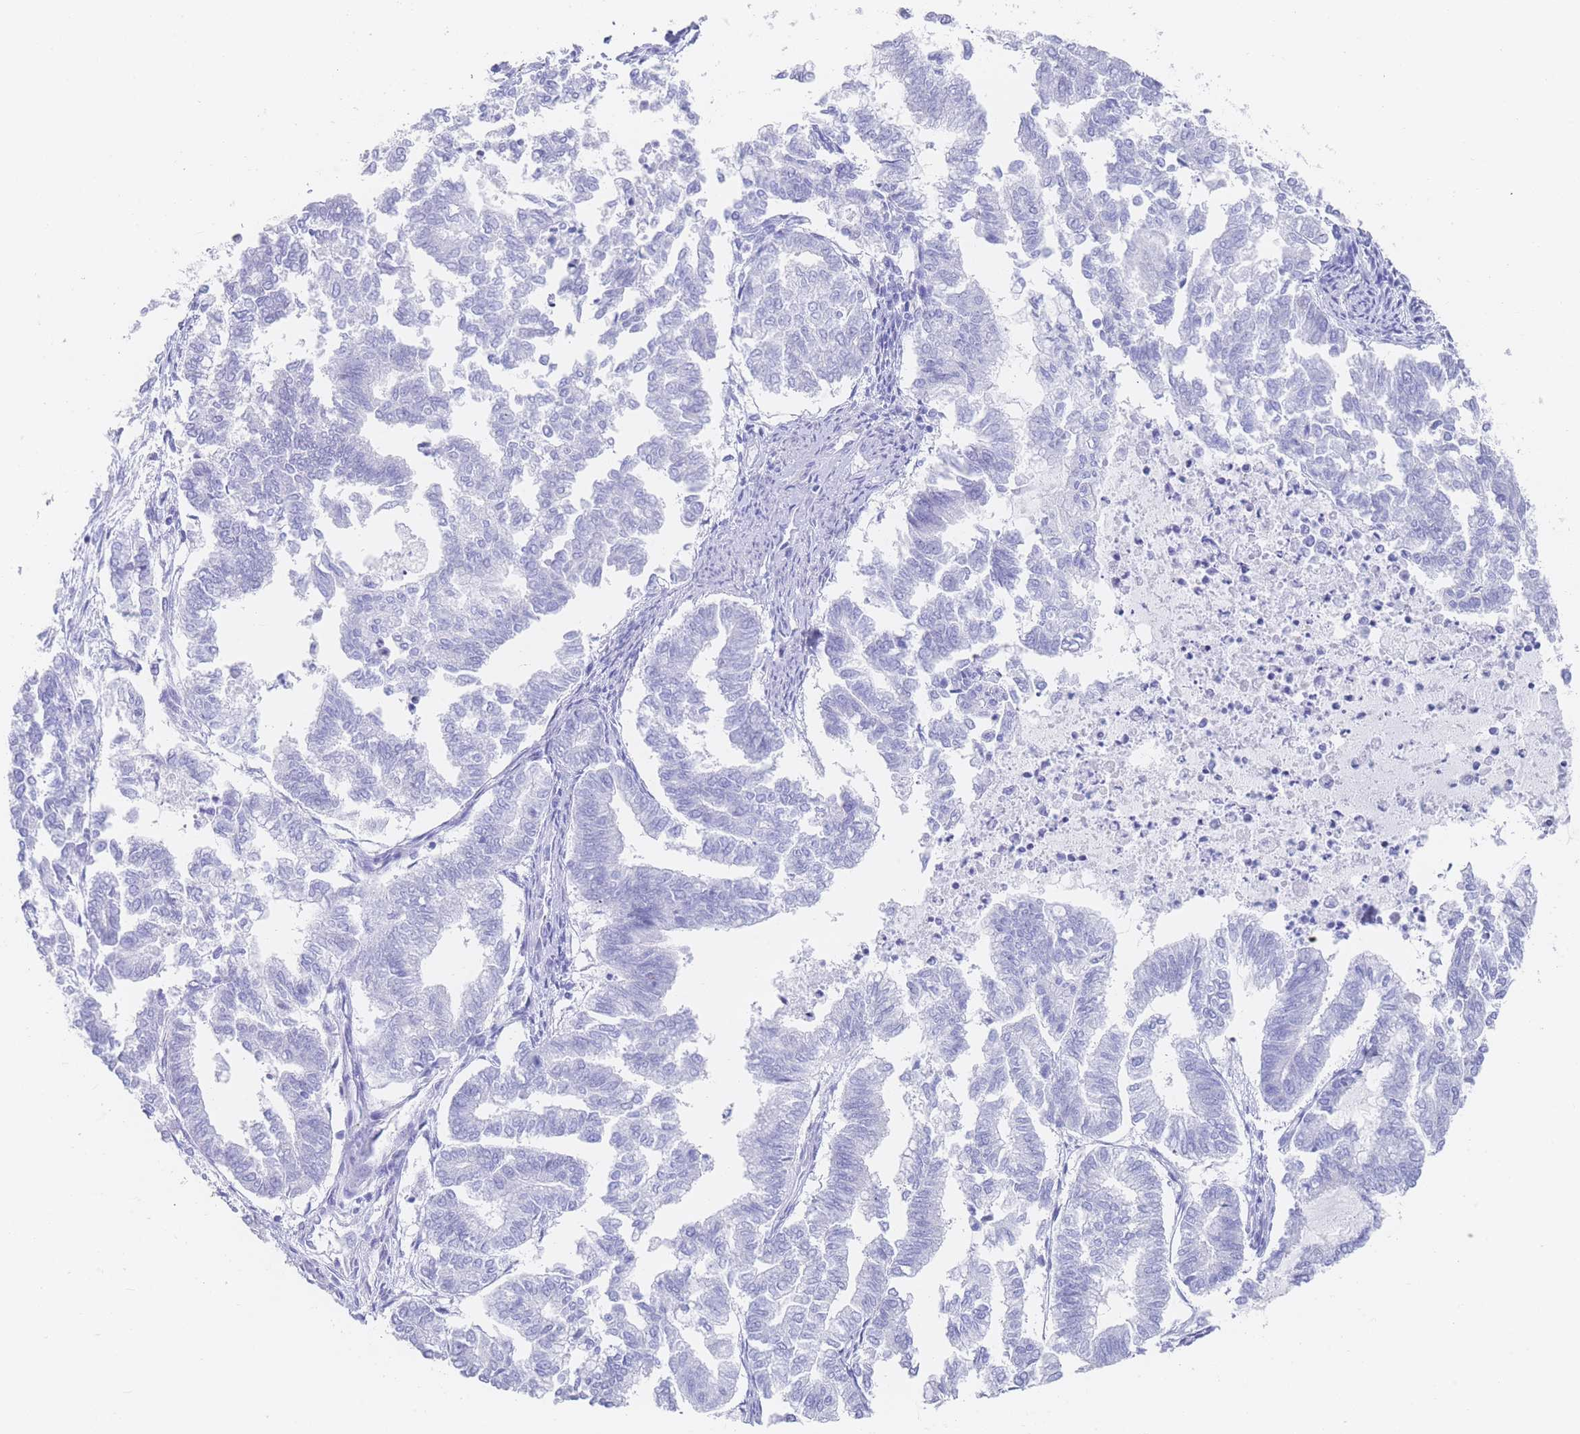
{"staining": {"intensity": "negative", "quantity": "none", "location": "none"}, "tissue": "endometrial cancer", "cell_type": "Tumor cells", "image_type": "cancer", "snomed": [{"axis": "morphology", "description": "Adenocarcinoma, NOS"}, {"axis": "topography", "description": "Endometrium"}], "caption": "The immunohistochemistry (IHC) histopathology image has no significant positivity in tumor cells of adenocarcinoma (endometrial) tissue.", "gene": "LRRC37A", "patient": {"sex": "female", "age": 79}}